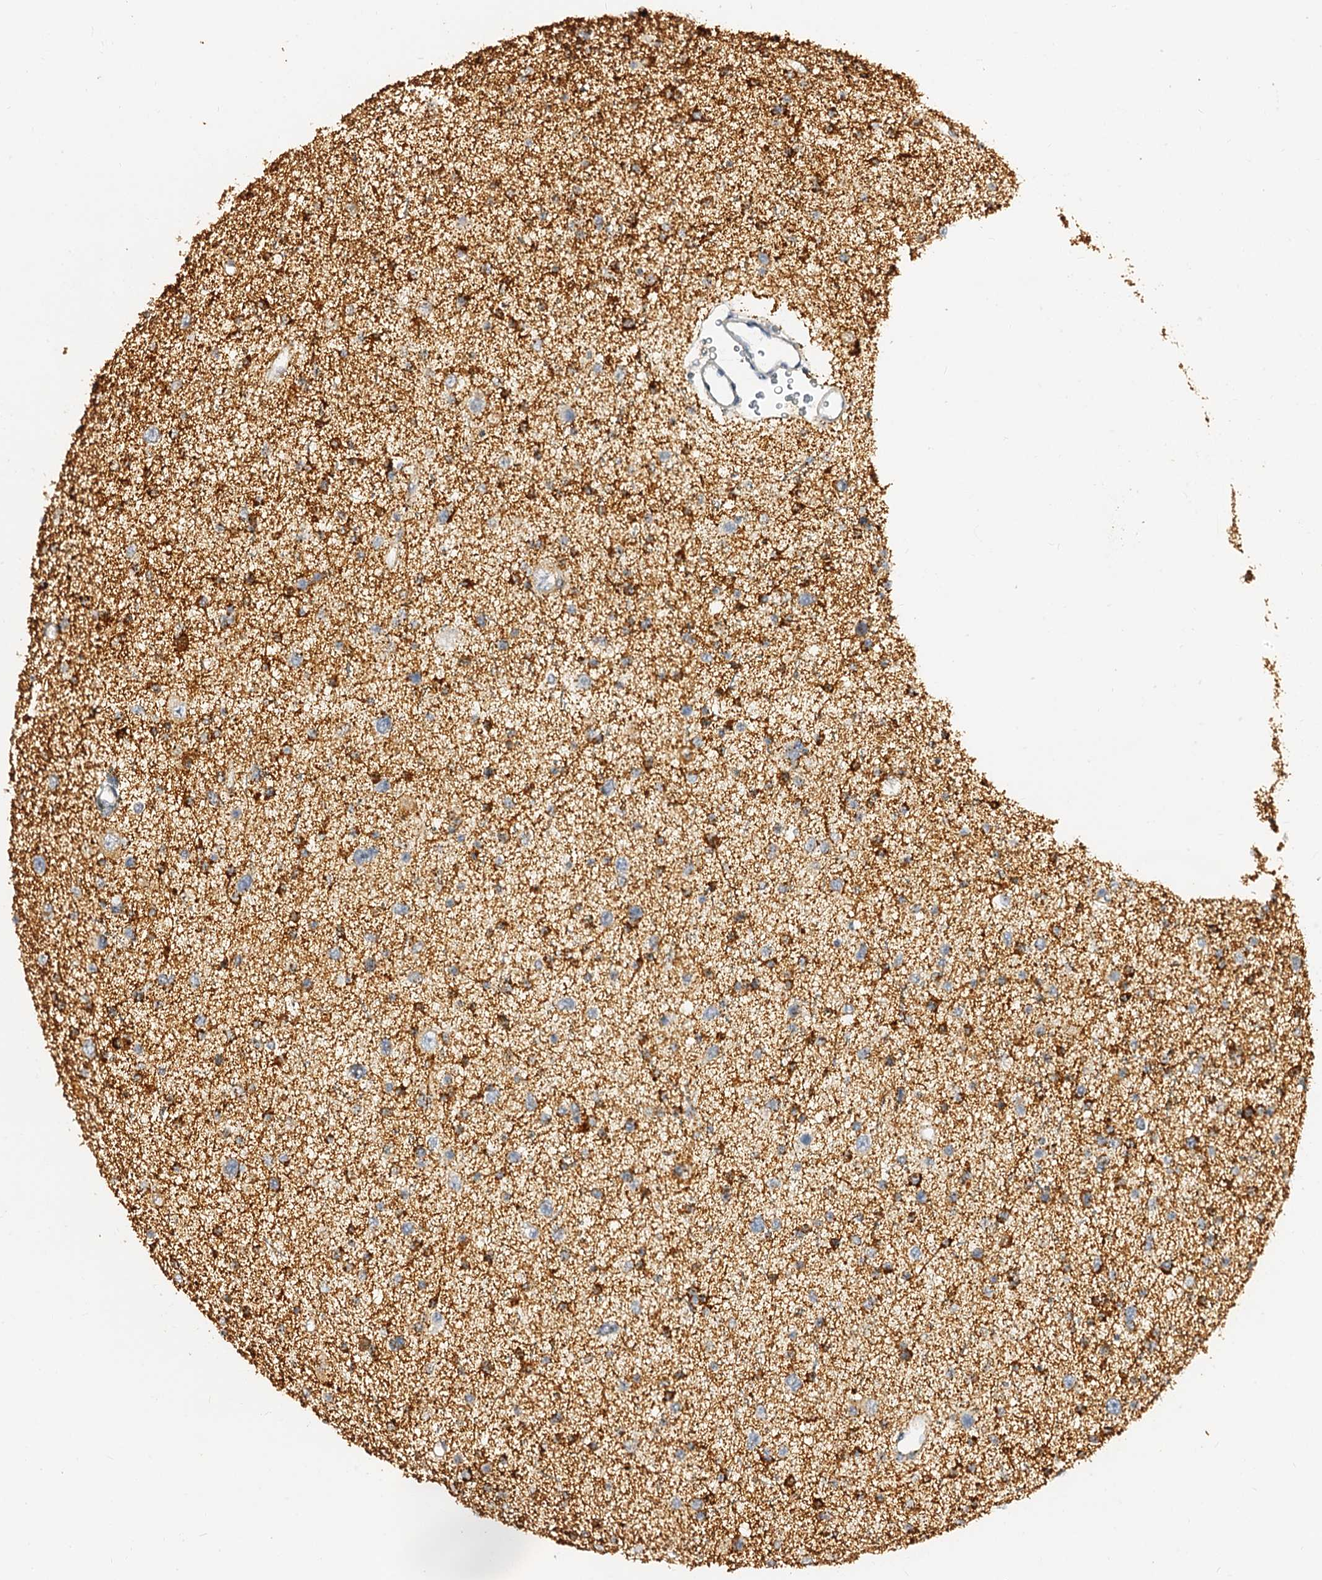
{"staining": {"intensity": "strong", "quantity": "25%-75%", "location": "cytoplasmic/membranous"}, "tissue": "glioma", "cell_type": "Tumor cells", "image_type": "cancer", "snomed": [{"axis": "morphology", "description": "Glioma, malignant, Low grade"}, {"axis": "topography", "description": "Brain"}], "caption": "Immunohistochemical staining of glioma exhibits high levels of strong cytoplasmic/membranous protein expression in about 25%-75% of tumor cells. The staining is performed using DAB (3,3'-diaminobenzidine) brown chromogen to label protein expression. The nuclei are counter-stained blue using hematoxylin.", "gene": "MAOB", "patient": {"sex": "female", "age": 37}}